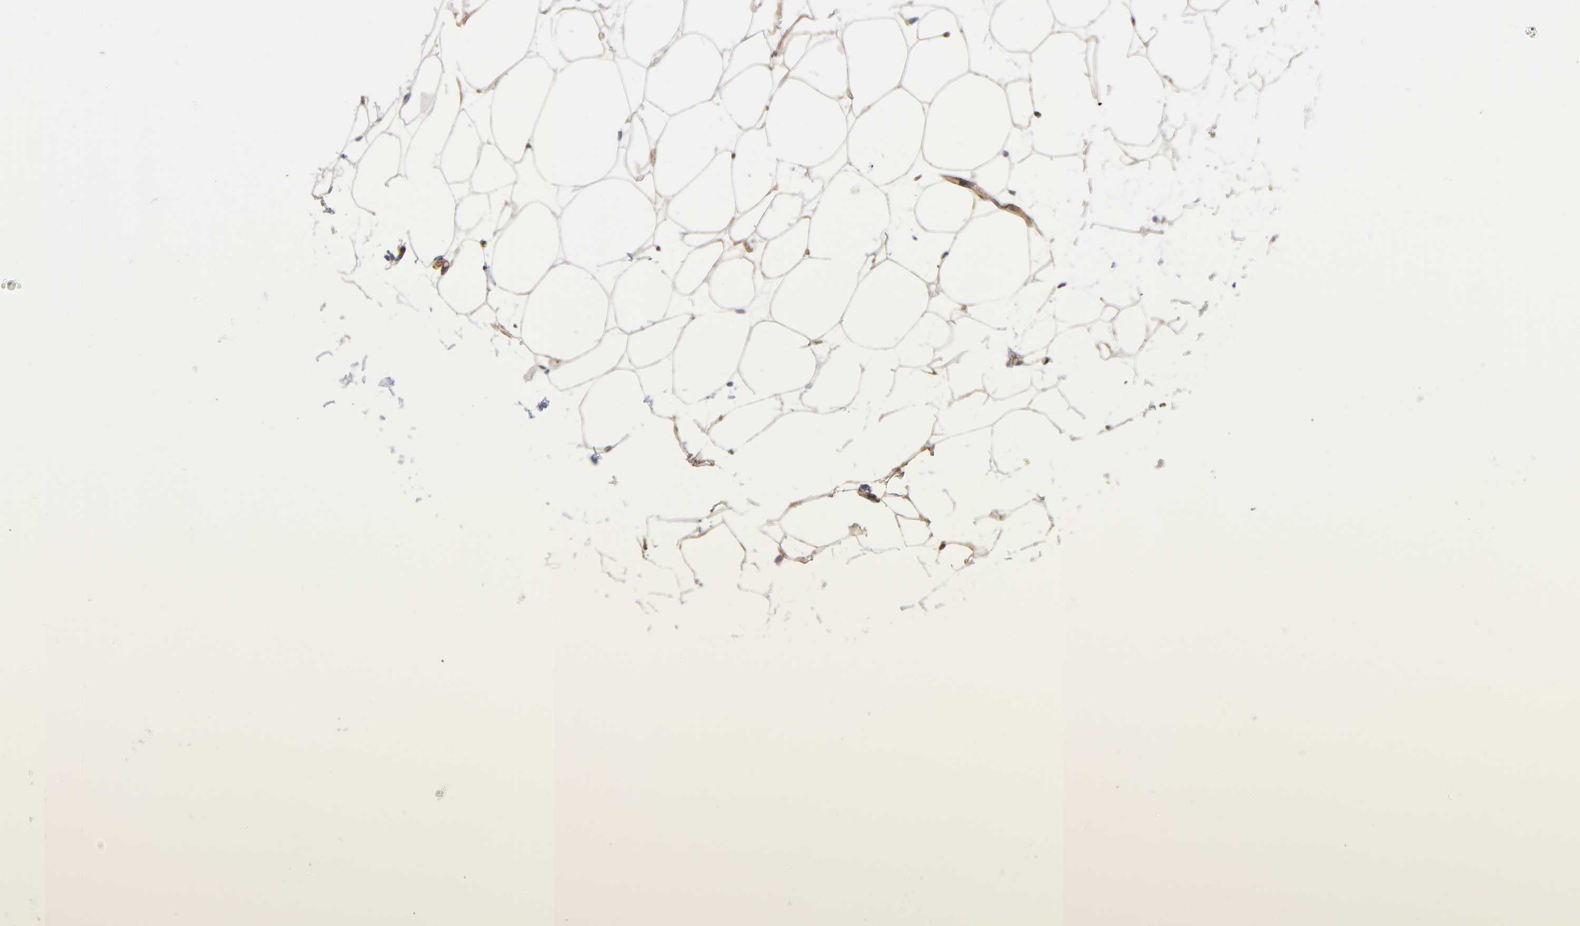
{"staining": {"intensity": "weak", "quantity": "25%-75%", "location": "cytoplasmic/membranous"}, "tissue": "adipose tissue", "cell_type": "Adipocytes", "image_type": "normal", "snomed": [{"axis": "morphology", "description": "Normal tissue, NOS"}, {"axis": "topography", "description": "Breast"}], "caption": "Immunohistochemistry histopathology image of benign human adipose tissue stained for a protein (brown), which shows low levels of weak cytoplasmic/membranous positivity in about 25%-75% of adipocytes.", "gene": "STRN3", "patient": {"sex": "female", "age": 22}}